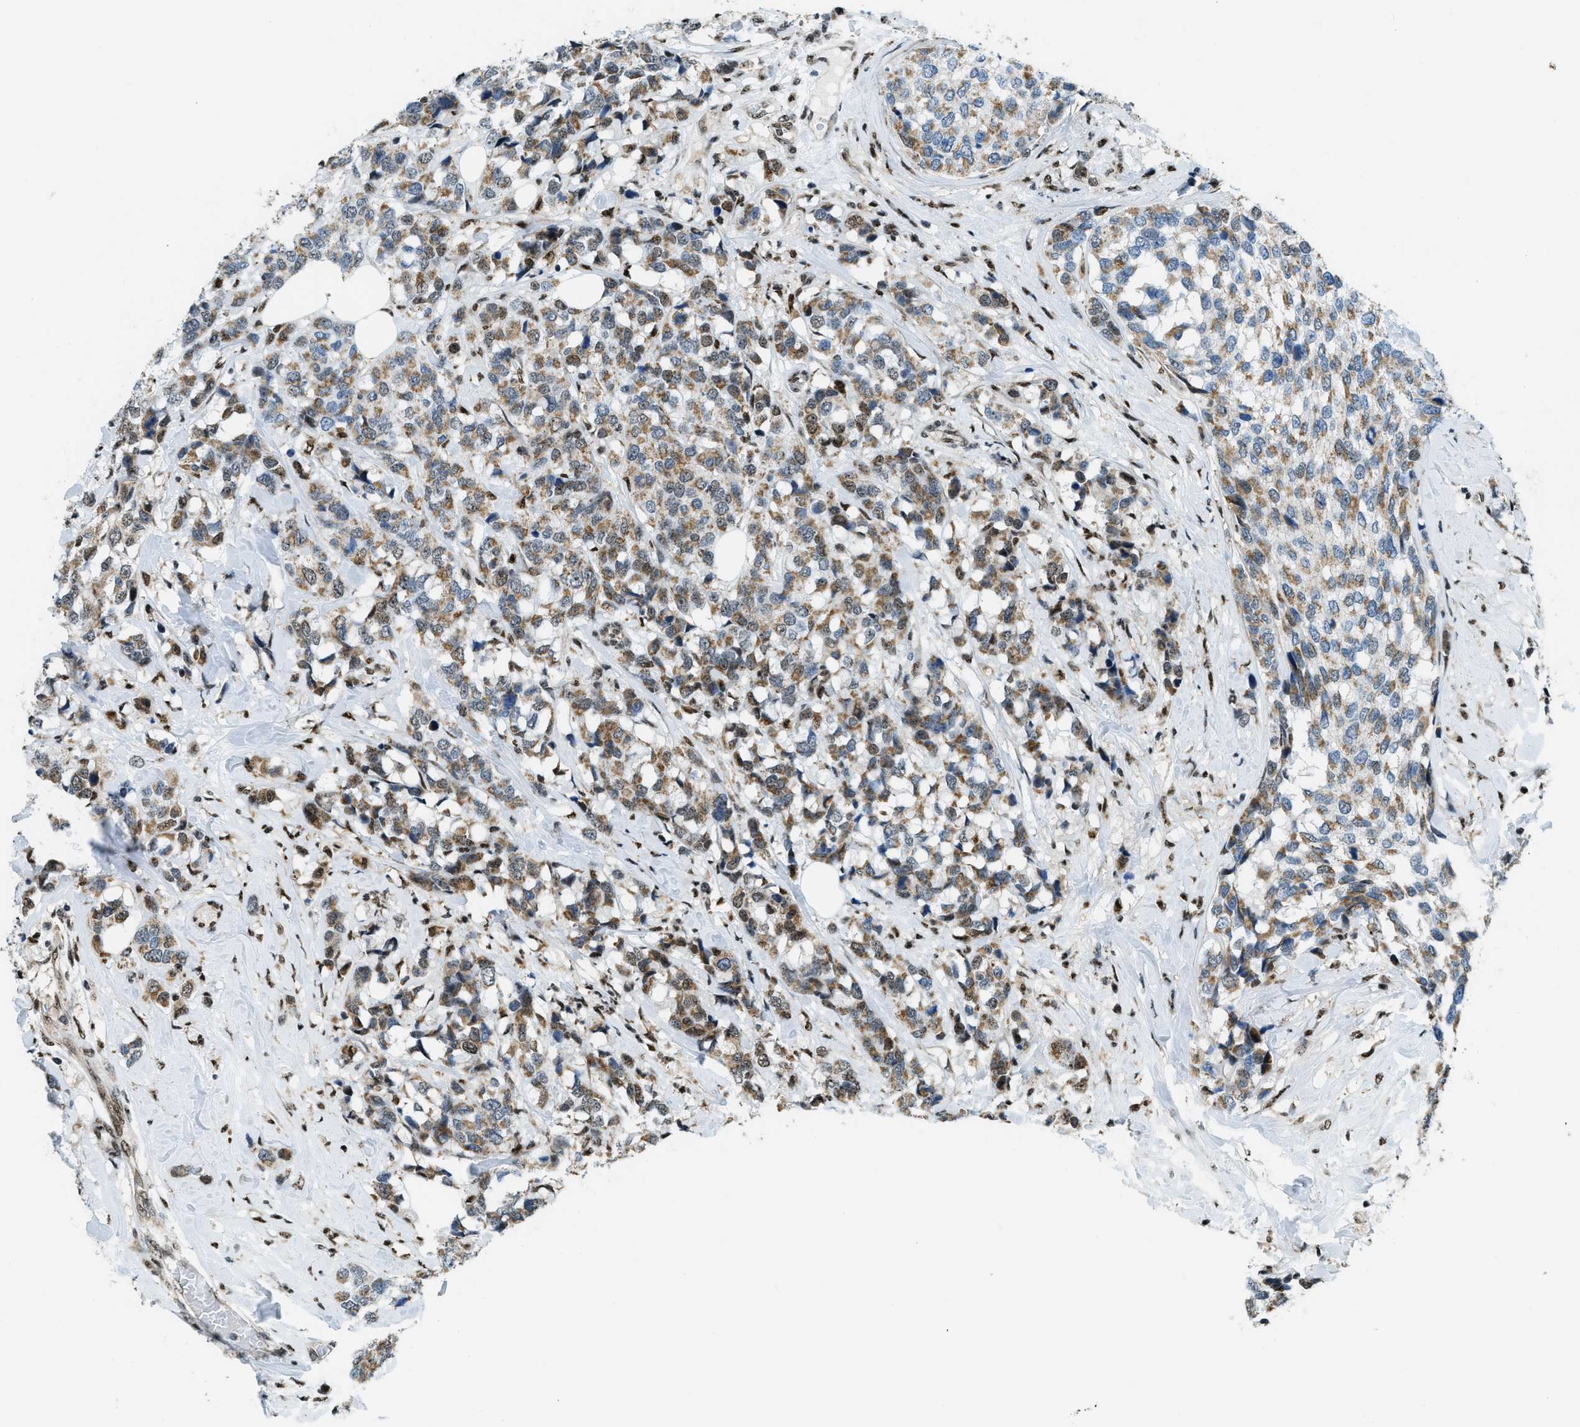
{"staining": {"intensity": "moderate", "quantity": ">75%", "location": "cytoplasmic/membranous"}, "tissue": "breast cancer", "cell_type": "Tumor cells", "image_type": "cancer", "snomed": [{"axis": "morphology", "description": "Lobular carcinoma"}, {"axis": "topography", "description": "Breast"}], "caption": "Human lobular carcinoma (breast) stained with a brown dye shows moderate cytoplasmic/membranous positive positivity in approximately >75% of tumor cells.", "gene": "SP100", "patient": {"sex": "female", "age": 59}}